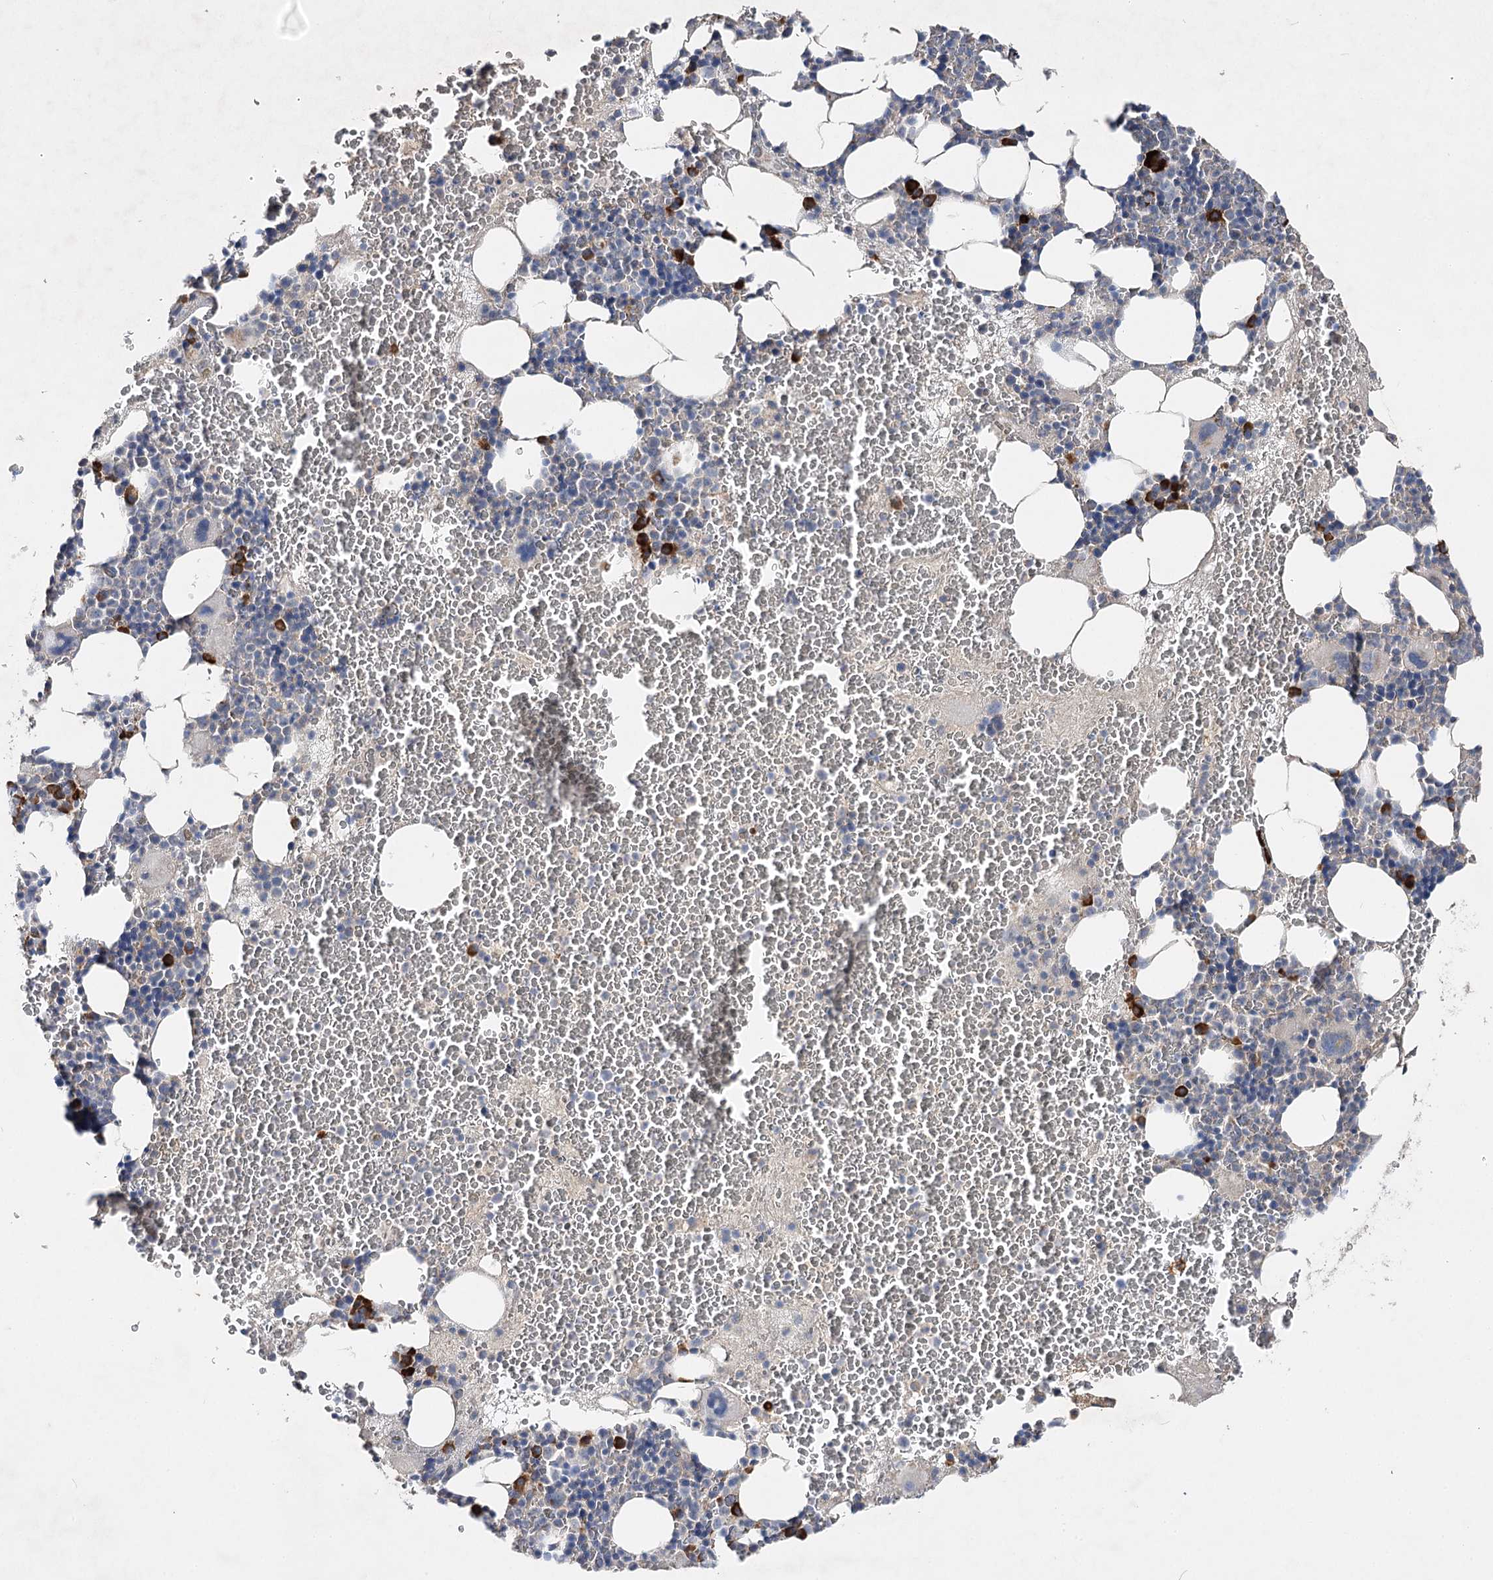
{"staining": {"intensity": "strong", "quantity": "<25%", "location": "cytoplasmic/membranous"}, "tissue": "bone marrow", "cell_type": "Hematopoietic cells", "image_type": "normal", "snomed": [{"axis": "morphology", "description": "Normal tissue, NOS"}, {"axis": "topography", "description": "Bone marrow"}], "caption": "This photomicrograph shows benign bone marrow stained with immunohistochemistry to label a protein in brown. The cytoplasmic/membranous of hematopoietic cells show strong positivity for the protein. Nuclei are counter-stained blue.", "gene": "IL1RAP", "patient": {"sex": "male", "age": 36}}